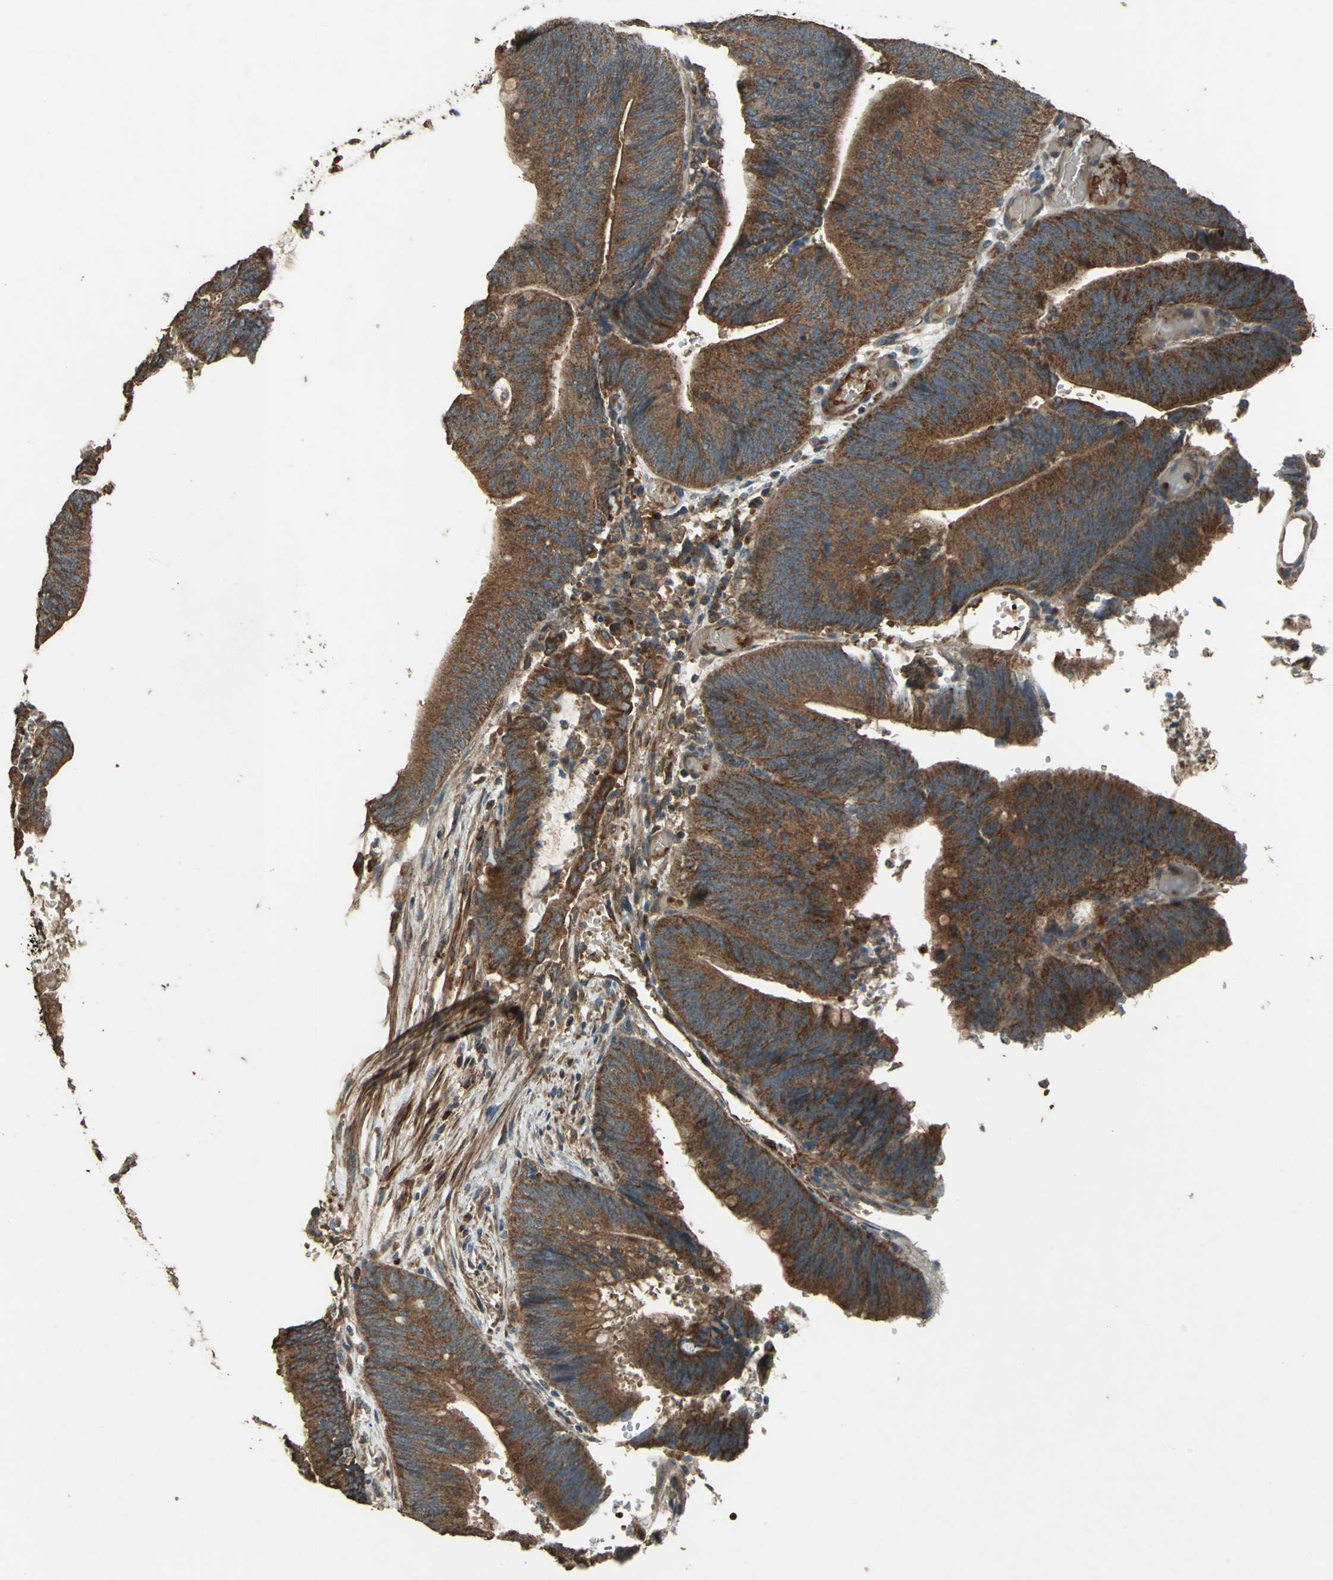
{"staining": {"intensity": "strong", "quantity": ">75%", "location": "cytoplasmic/membranous"}, "tissue": "colorectal cancer", "cell_type": "Tumor cells", "image_type": "cancer", "snomed": [{"axis": "morphology", "description": "Adenocarcinoma, NOS"}, {"axis": "topography", "description": "Rectum"}], "caption": "Immunohistochemical staining of colorectal cancer shows strong cytoplasmic/membranous protein staining in approximately >75% of tumor cells.", "gene": "POLRMT", "patient": {"sex": "female", "age": 66}}